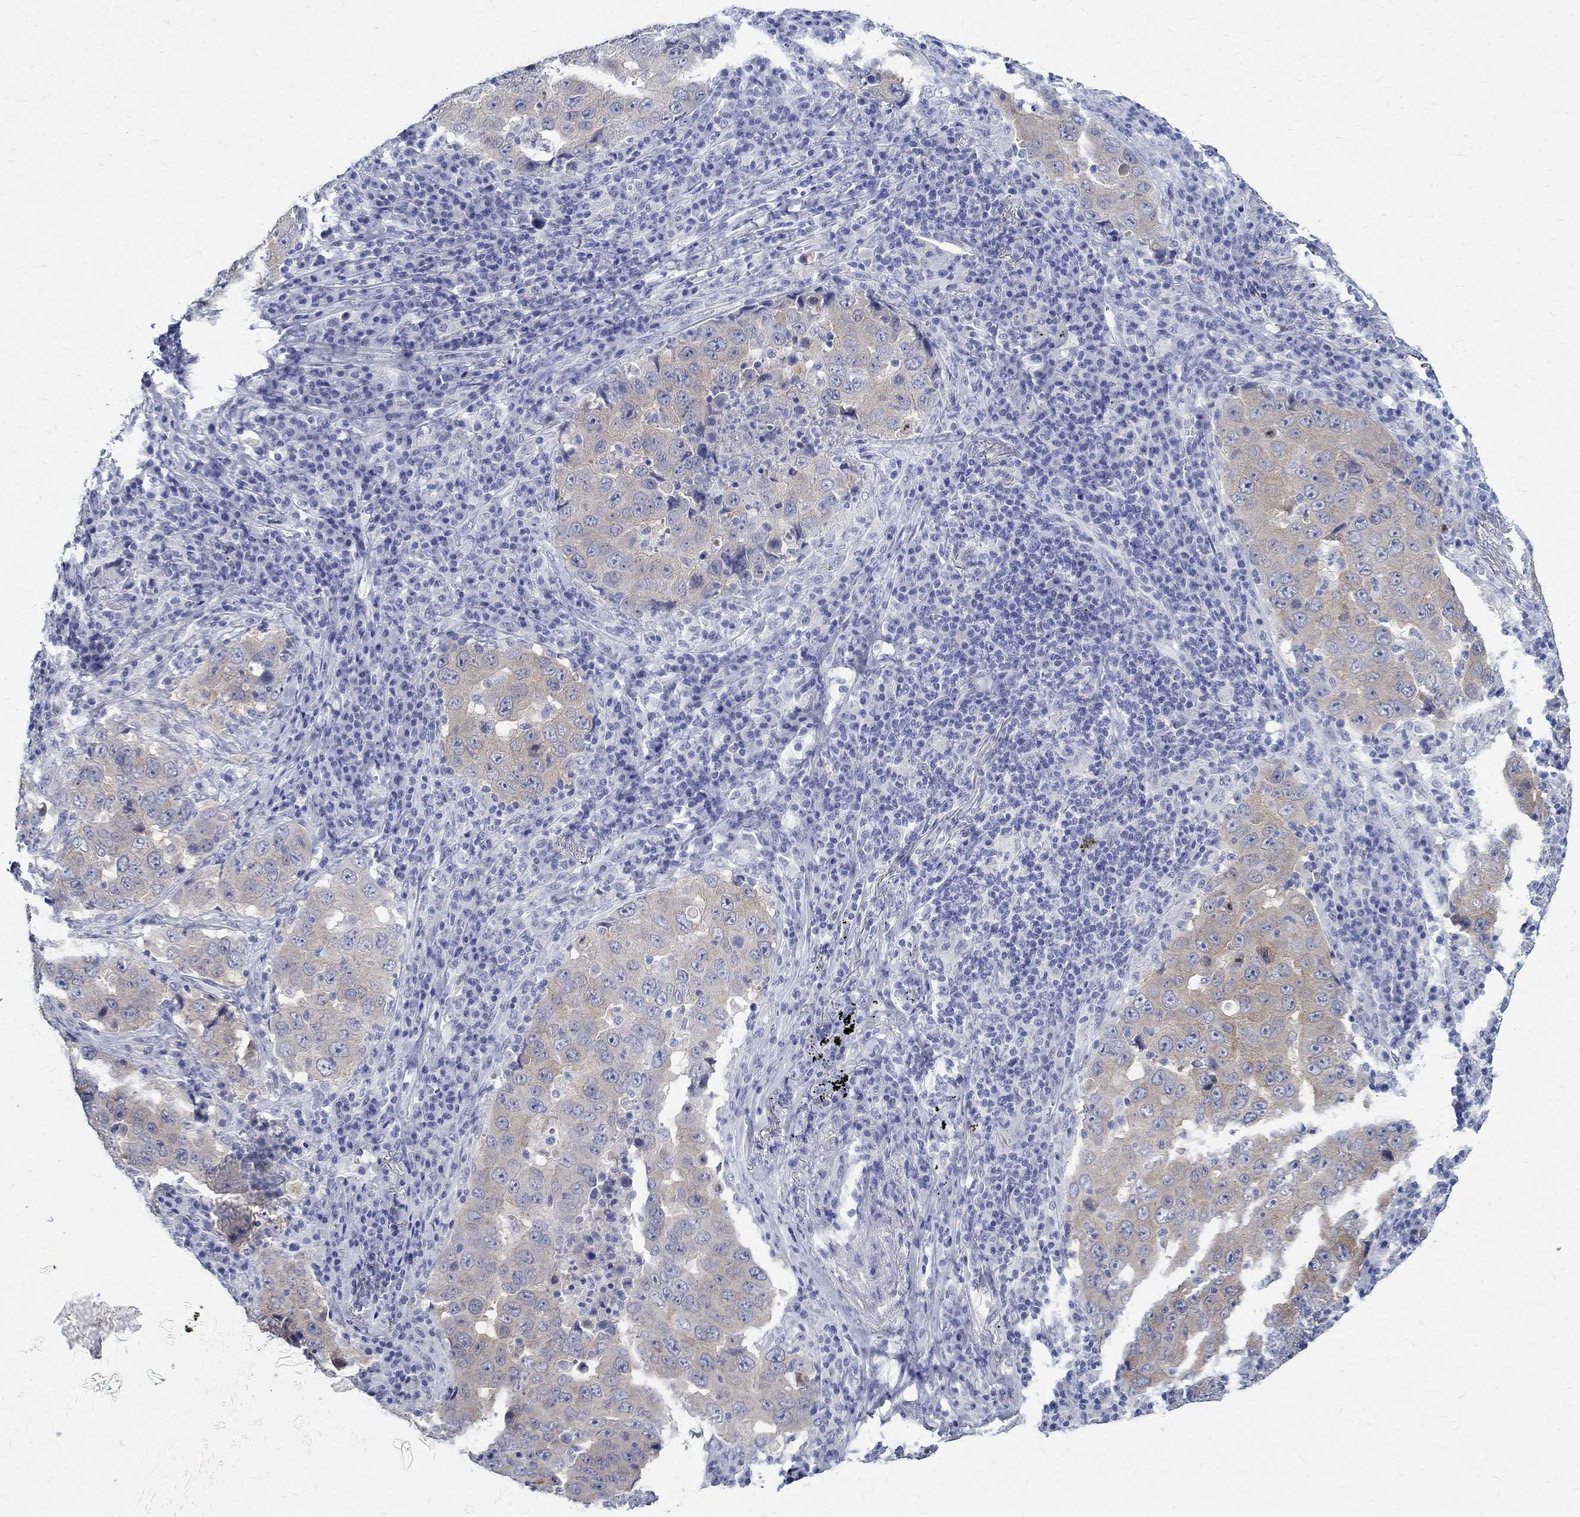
{"staining": {"intensity": "weak", "quantity": "25%-75%", "location": "cytoplasmic/membranous"}, "tissue": "lung cancer", "cell_type": "Tumor cells", "image_type": "cancer", "snomed": [{"axis": "morphology", "description": "Adenocarcinoma, NOS"}, {"axis": "topography", "description": "Lung"}], "caption": "Immunohistochemistry (IHC) photomicrograph of neoplastic tissue: human adenocarcinoma (lung) stained using immunohistochemistry displays low levels of weak protein expression localized specifically in the cytoplasmic/membranous of tumor cells, appearing as a cytoplasmic/membranous brown color.", "gene": "BSPRY", "patient": {"sex": "male", "age": 73}}